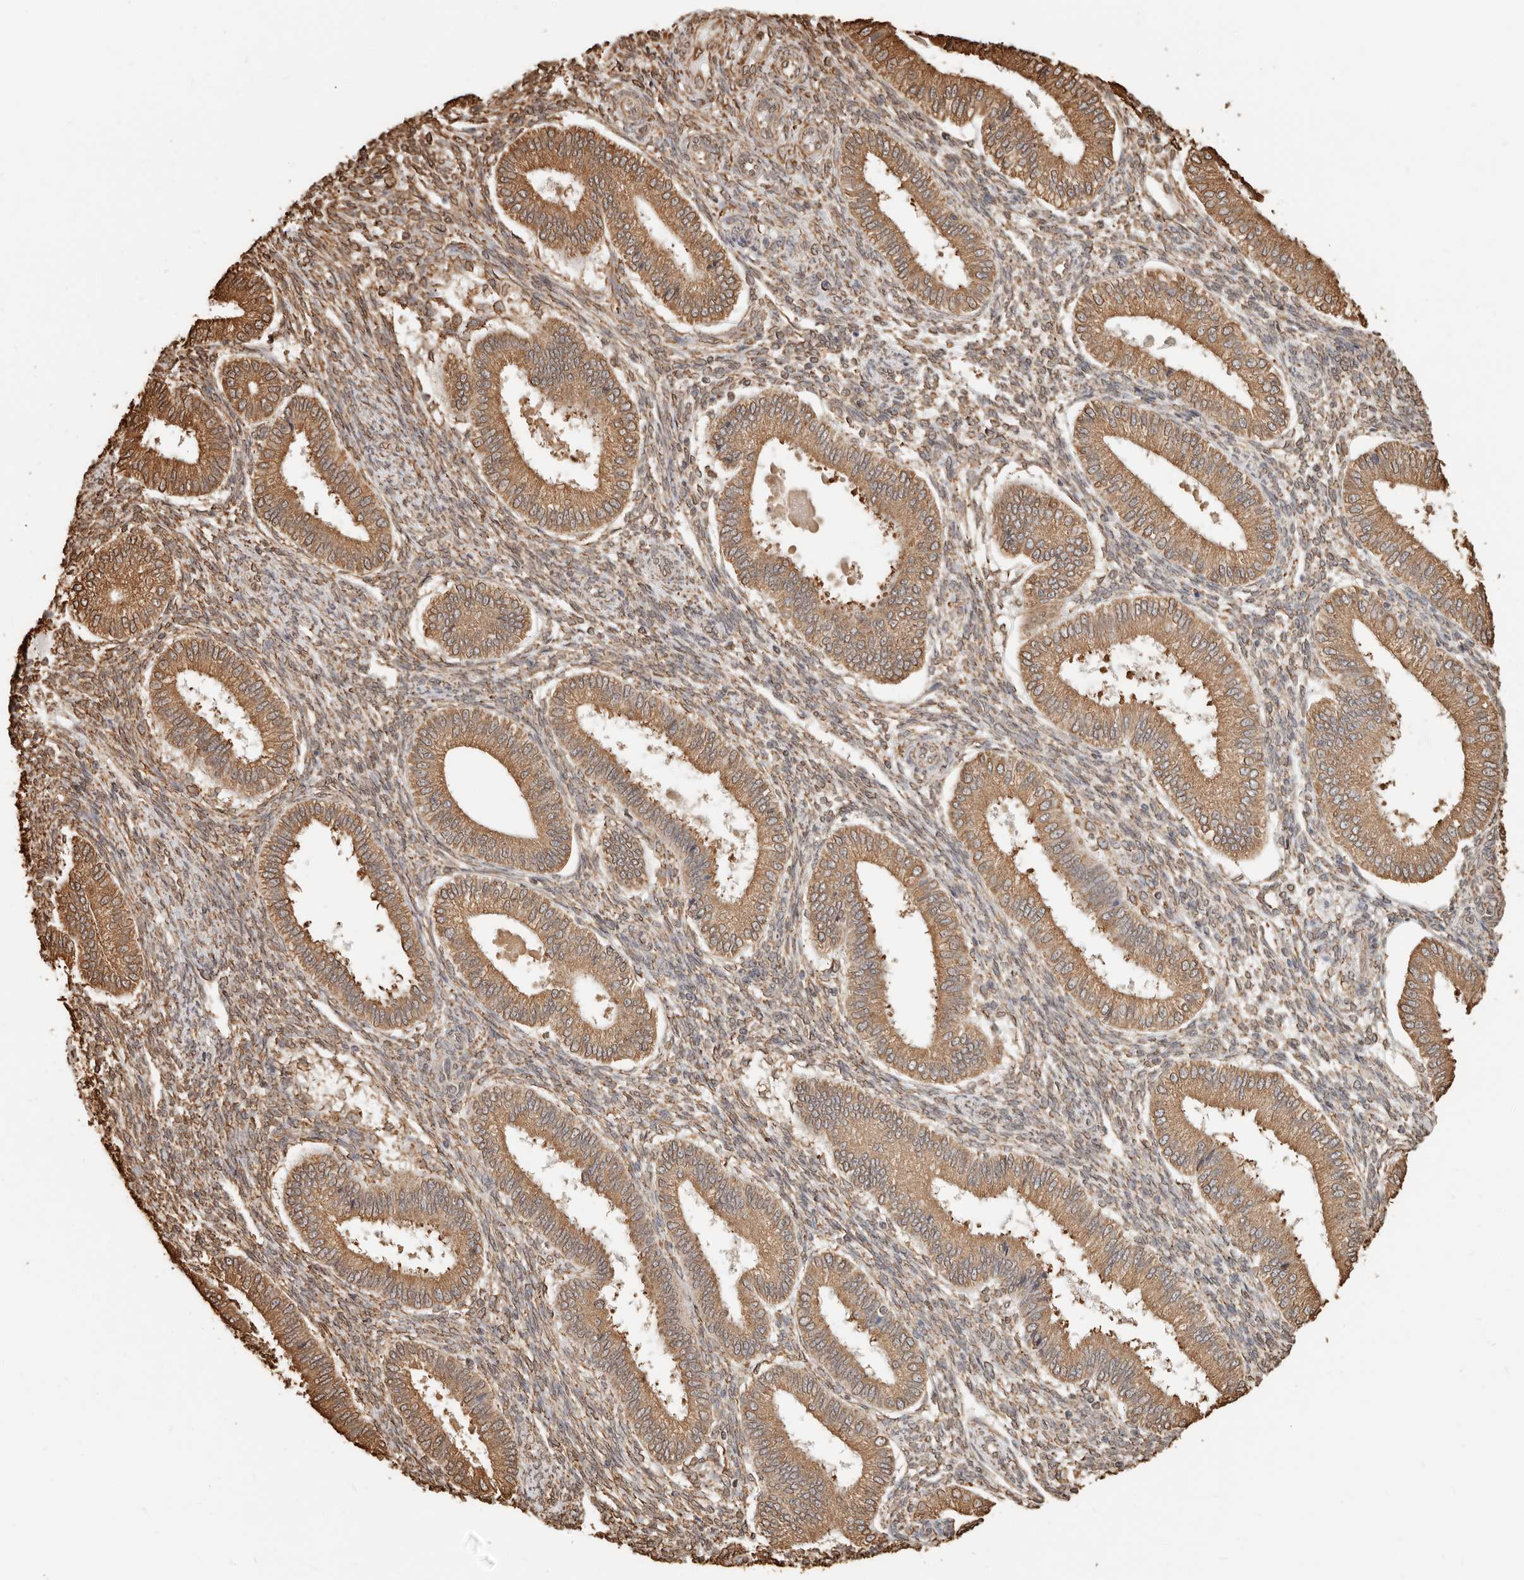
{"staining": {"intensity": "moderate", "quantity": "25%-75%", "location": "cytoplasmic/membranous"}, "tissue": "endometrium", "cell_type": "Cells in endometrial stroma", "image_type": "normal", "snomed": [{"axis": "morphology", "description": "Normal tissue, NOS"}, {"axis": "topography", "description": "Endometrium"}], "caption": "Immunohistochemistry (IHC) staining of benign endometrium, which demonstrates medium levels of moderate cytoplasmic/membranous positivity in about 25%-75% of cells in endometrial stroma indicating moderate cytoplasmic/membranous protein positivity. The staining was performed using DAB (brown) for protein detection and nuclei were counterstained in hematoxylin (blue).", "gene": "ARHGEF10L", "patient": {"sex": "female", "age": 39}}